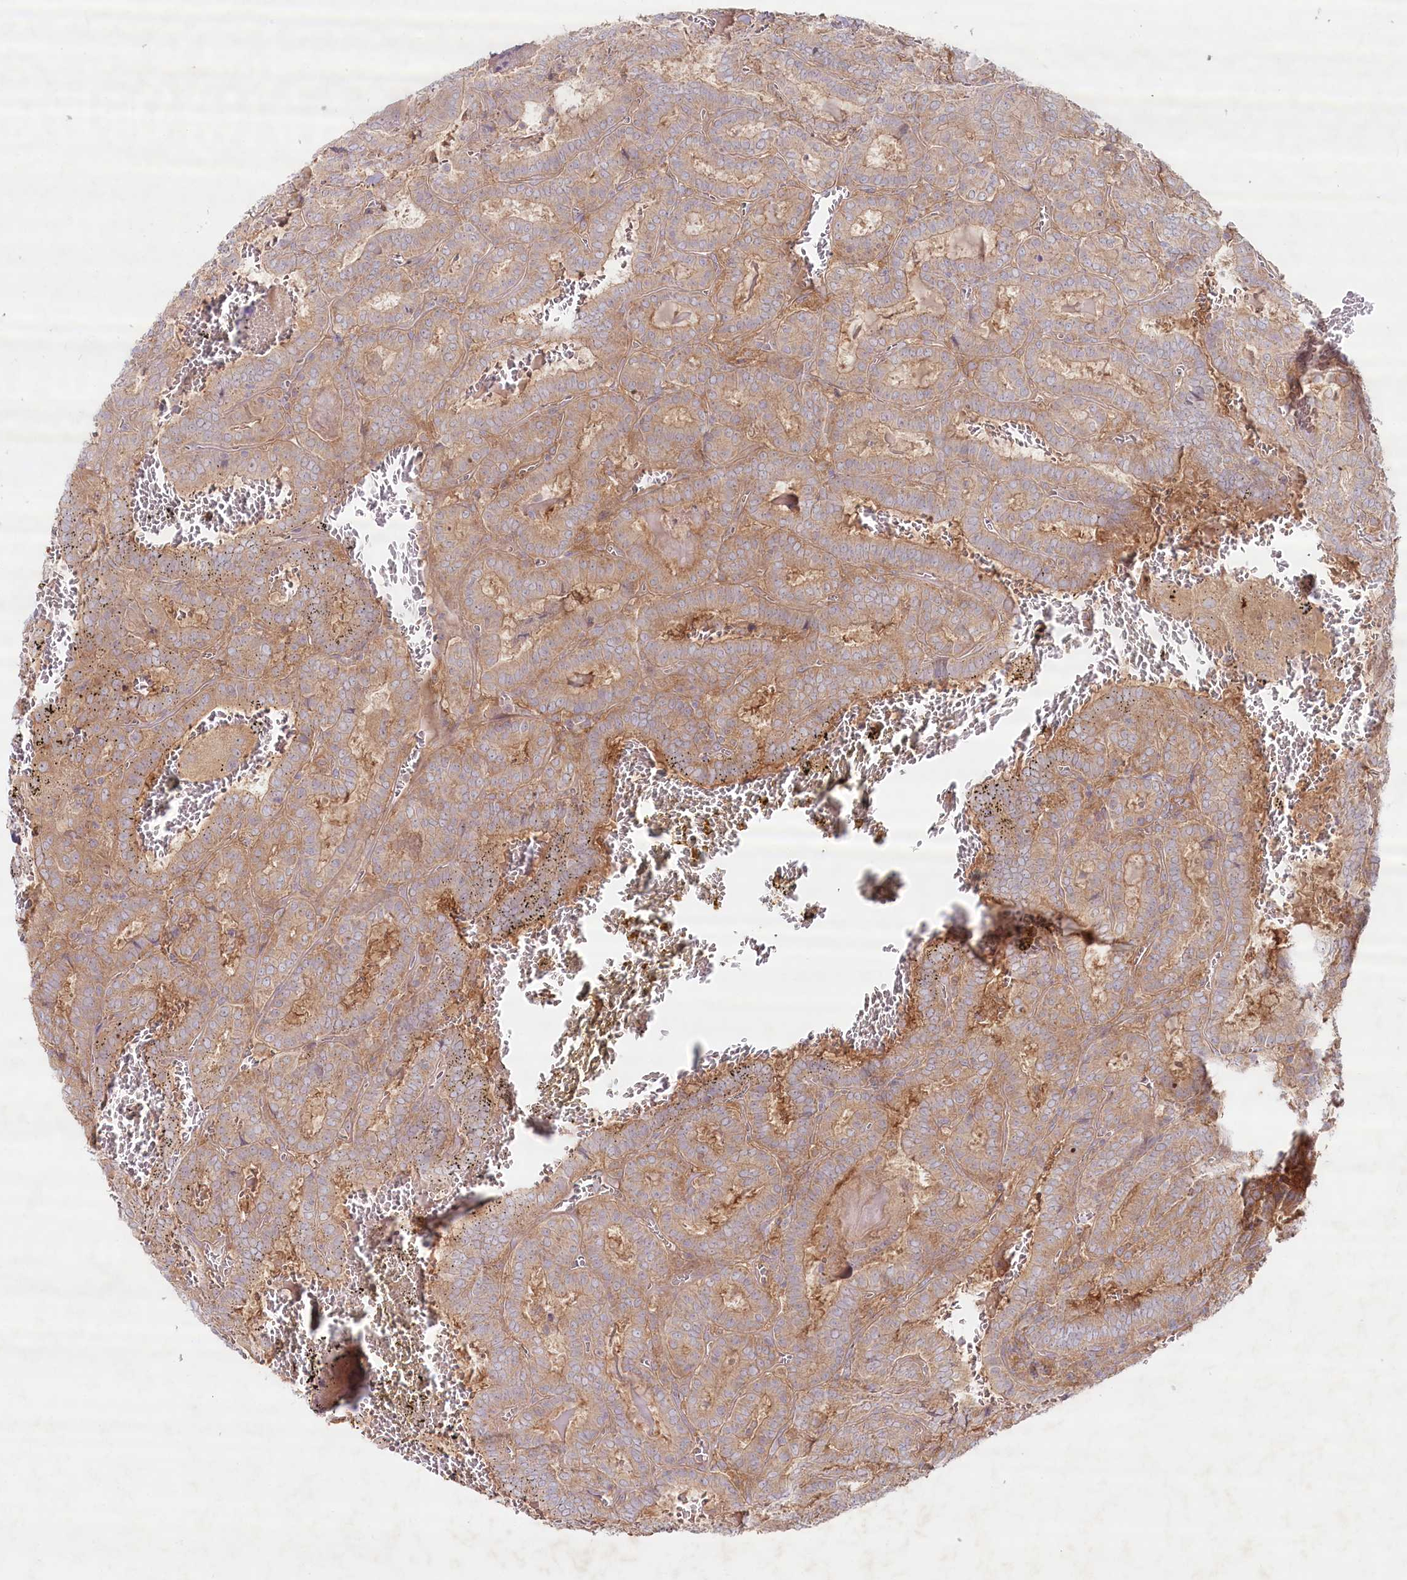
{"staining": {"intensity": "moderate", "quantity": ">75%", "location": "cytoplasmic/membranous"}, "tissue": "thyroid cancer", "cell_type": "Tumor cells", "image_type": "cancer", "snomed": [{"axis": "morphology", "description": "Papillary adenocarcinoma, NOS"}, {"axis": "topography", "description": "Thyroid gland"}], "caption": "A brown stain highlights moderate cytoplasmic/membranous positivity of a protein in papillary adenocarcinoma (thyroid) tumor cells. The protein of interest is shown in brown color, while the nuclei are stained blue.", "gene": "TNIP1", "patient": {"sex": "female", "age": 72}}